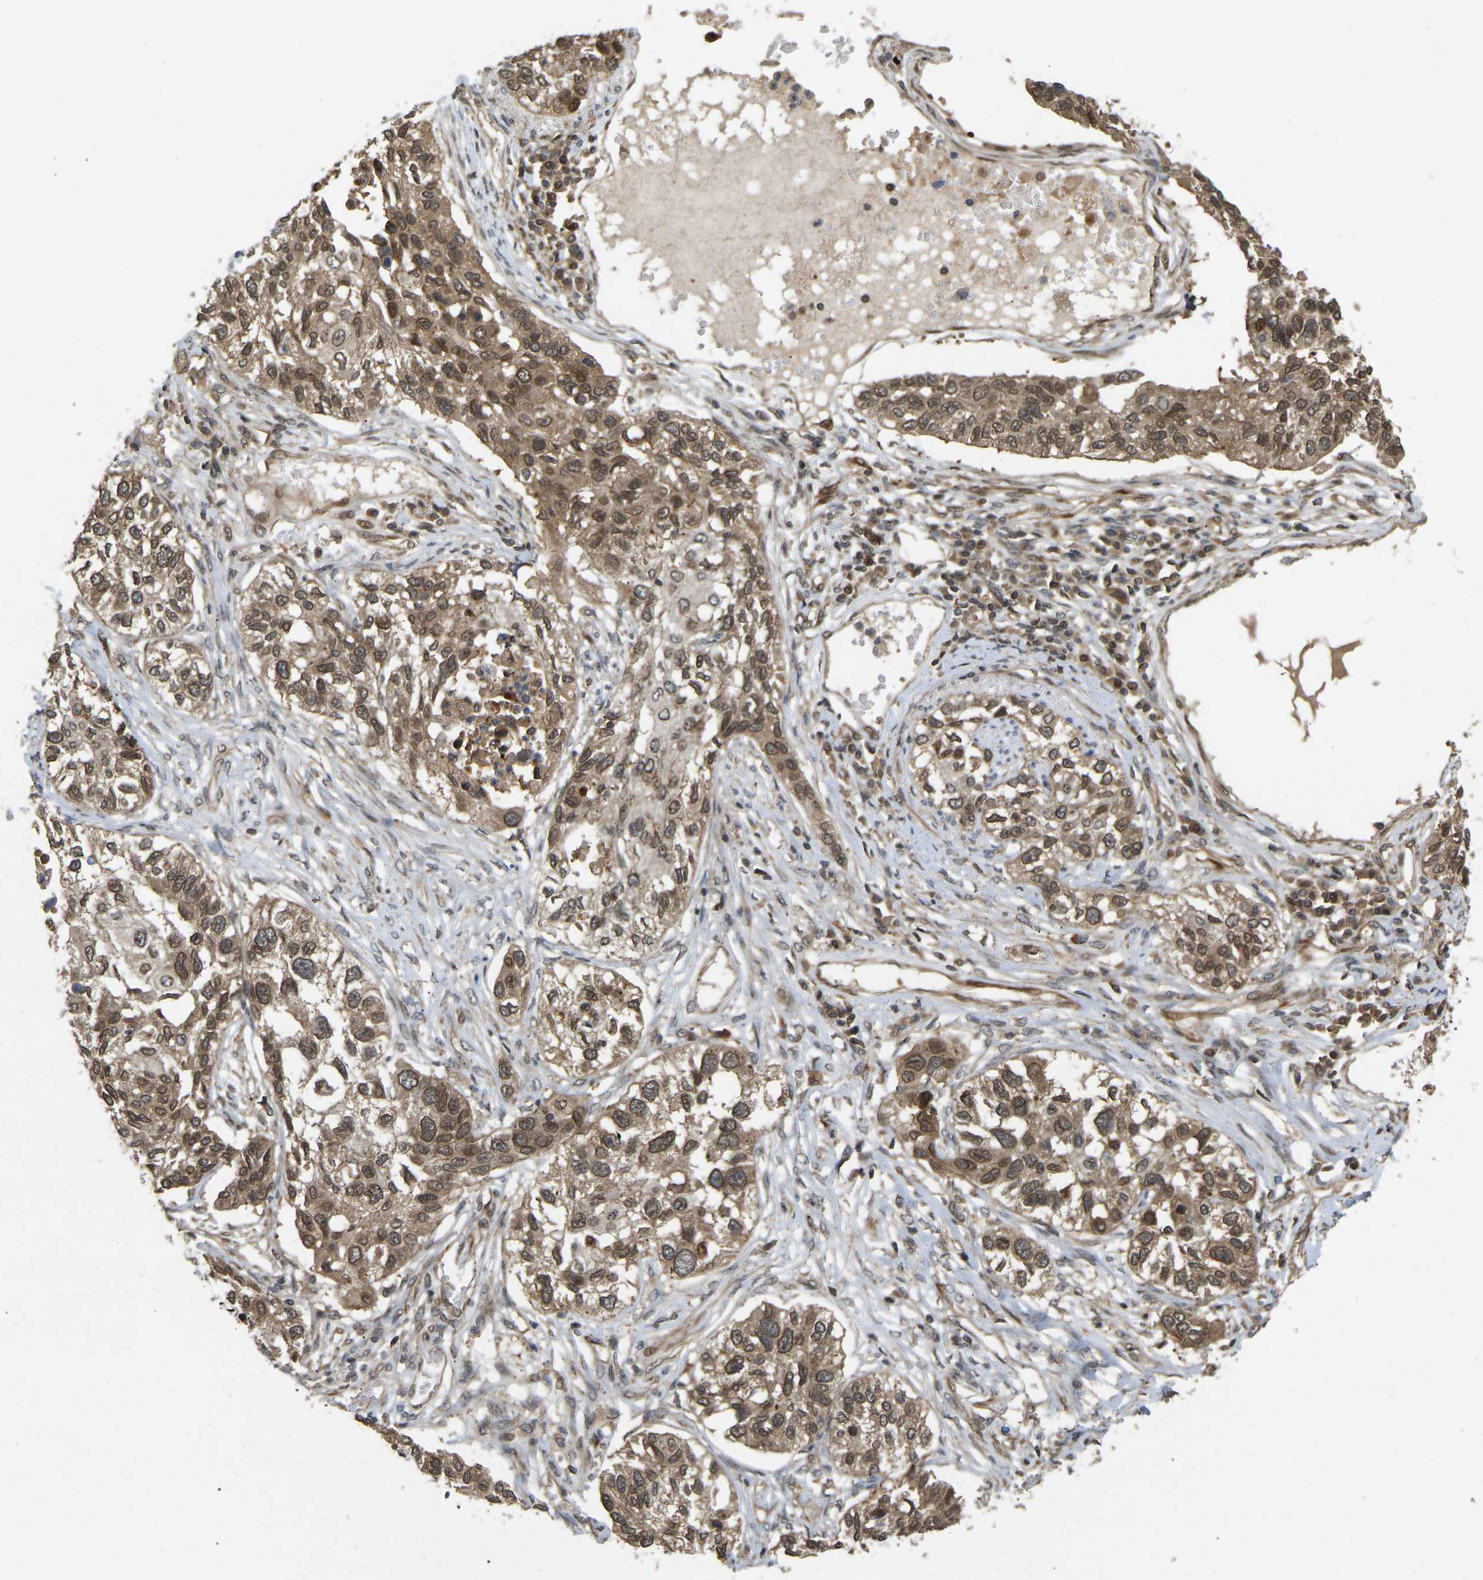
{"staining": {"intensity": "moderate", "quantity": ">75%", "location": "cytoplasmic/membranous,nuclear"}, "tissue": "lung cancer", "cell_type": "Tumor cells", "image_type": "cancer", "snomed": [{"axis": "morphology", "description": "Squamous cell carcinoma, NOS"}, {"axis": "topography", "description": "Lung"}], "caption": "Brown immunohistochemical staining in lung cancer exhibits moderate cytoplasmic/membranous and nuclear staining in approximately >75% of tumor cells.", "gene": "KIAA1549", "patient": {"sex": "male", "age": 71}}